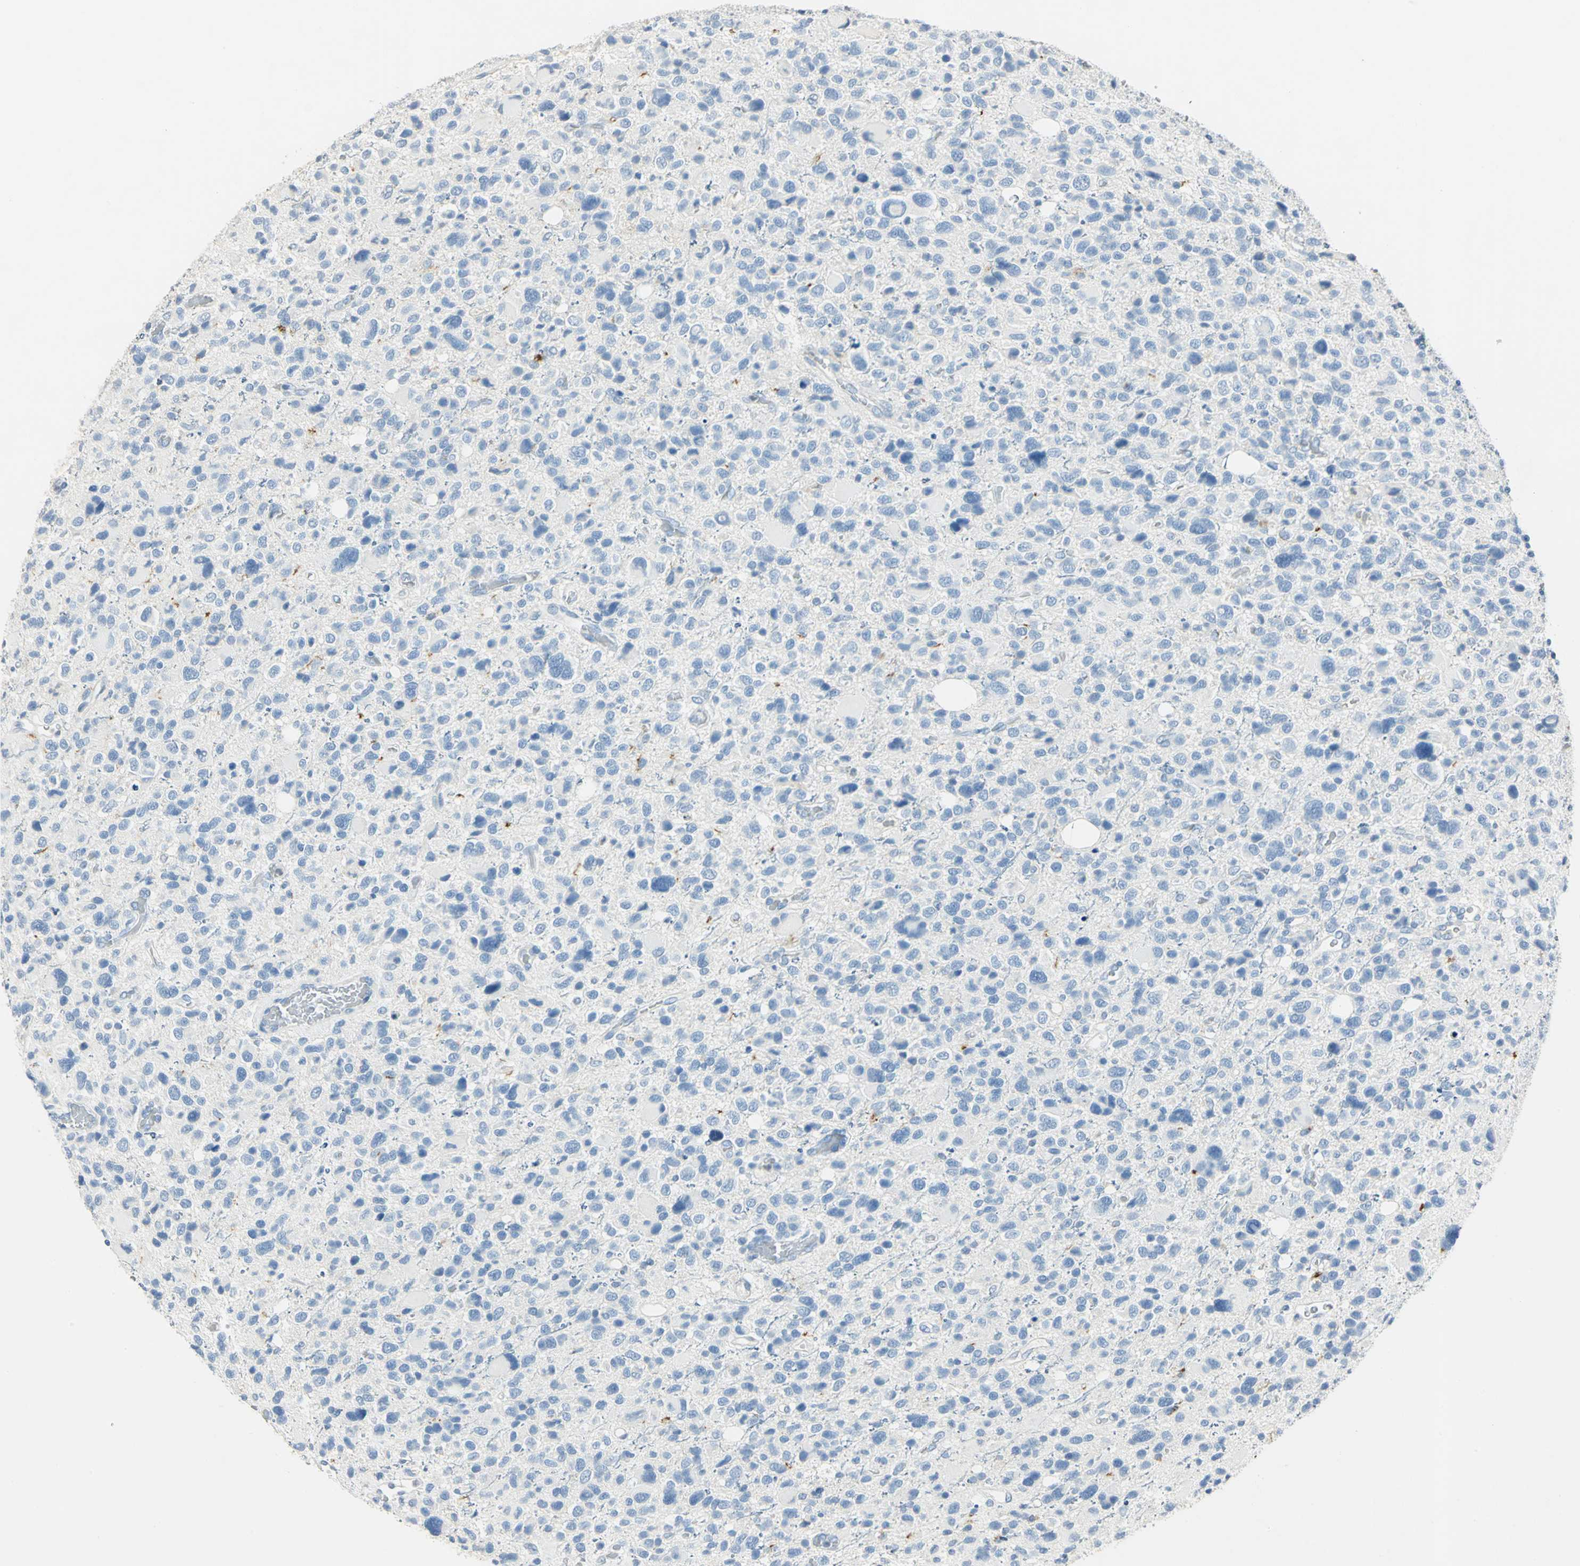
{"staining": {"intensity": "negative", "quantity": "none", "location": "none"}, "tissue": "glioma", "cell_type": "Tumor cells", "image_type": "cancer", "snomed": [{"axis": "morphology", "description": "Glioma, malignant, High grade"}, {"axis": "topography", "description": "Brain"}], "caption": "Immunohistochemical staining of malignant glioma (high-grade) displays no significant staining in tumor cells.", "gene": "ANXA4", "patient": {"sex": "male", "age": 48}}